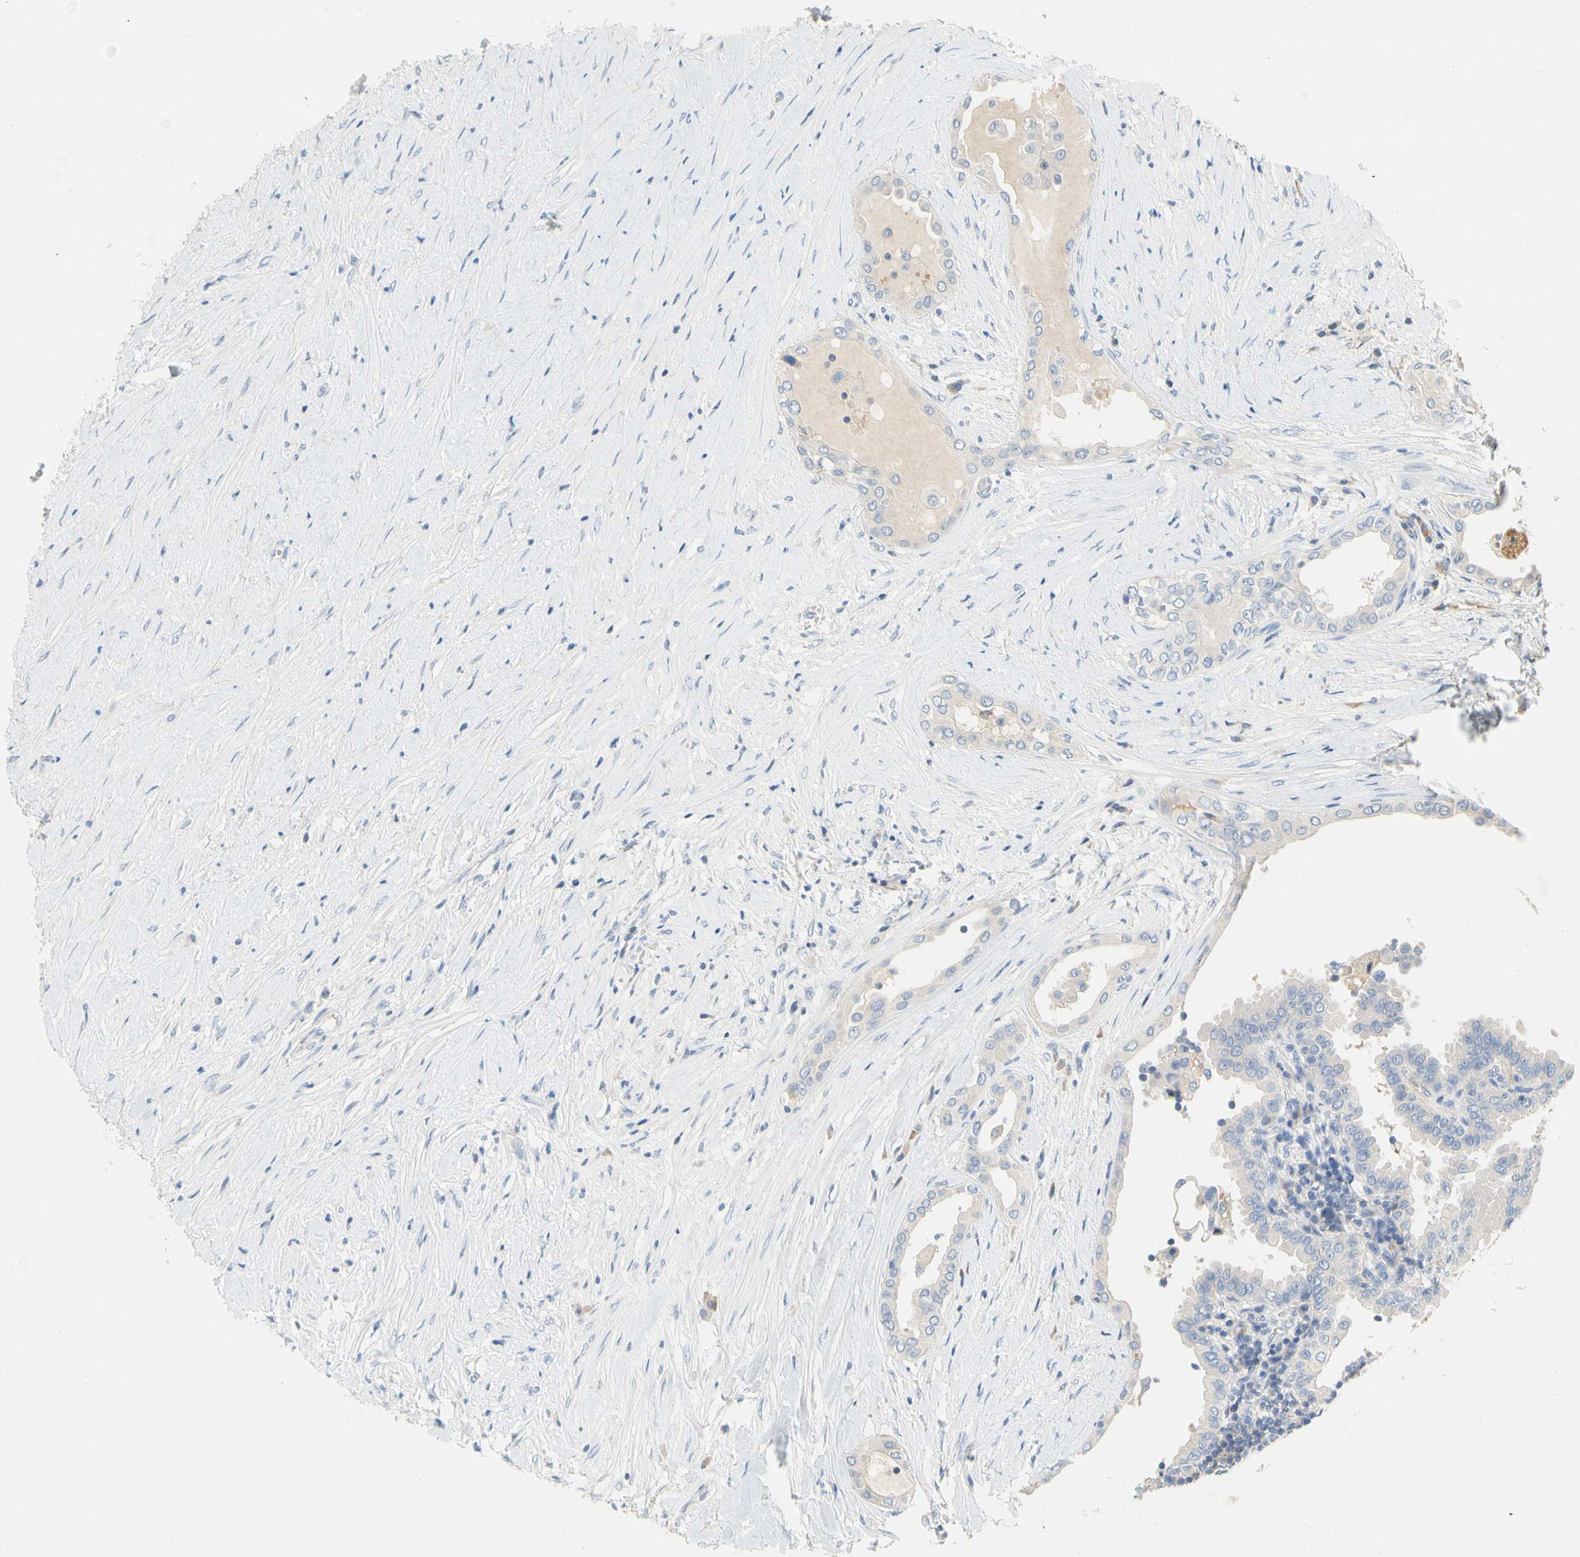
{"staining": {"intensity": "negative", "quantity": "none", "location": "none"}, "tissue": "thyroid cancer", "cell_type": "Tumor cells", "image_type": "cancer", "snomed": [{"axis": "morphology", "description": "Papillary adenocarcinoma, NOS"}, {"axis": "topography", "description": "Thyroid gland"}], "caption": "Immunohistochemical staining of human papillary adenocarcinoma (thyroid) exhibits no significant expression in tumor cells.", "gene": "CCM2L", "patient": {"sex": "male", "age": 33}}